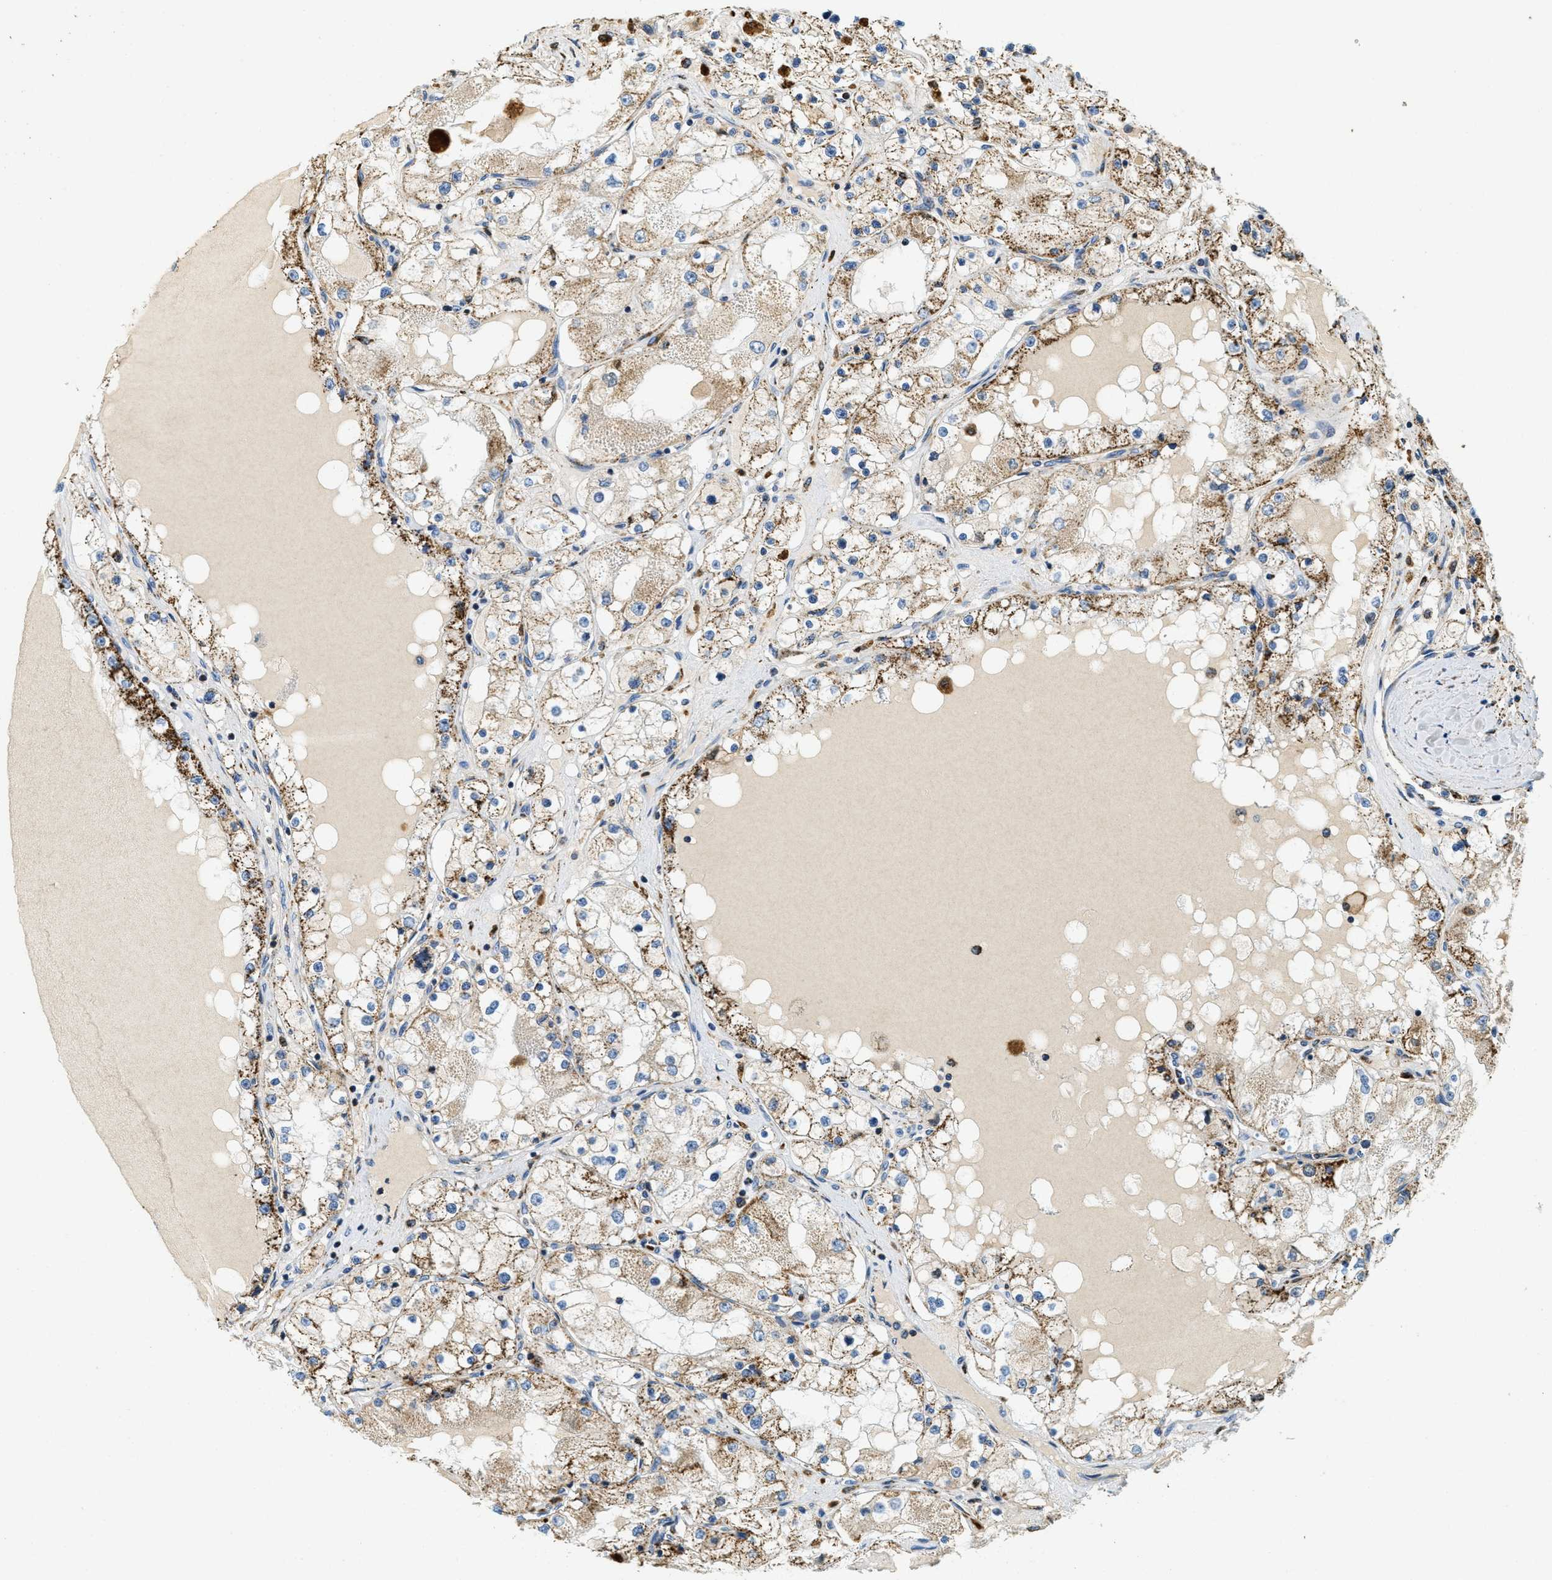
{"staining": {"intensity": "moderate", "quantity": ">75%", "location": "cytoplasmic/membranous"}, "tissue": "renal cancer", "cell_type": "Tumor cells", "image_type": "cancer", "snomed": [{"axis": "morphology", "description": "Adenocarcinoma, NOS"}, {"axis": "topography", "description": "Kidney"}], "caption": "A brown stain labels moderate cytoplasmic/membranous positivity of a protein in renal cancer (adenocarcinoma) tumor cells.", "gene": "HLCS", "patient": {"sex": "male", "age": 68}}